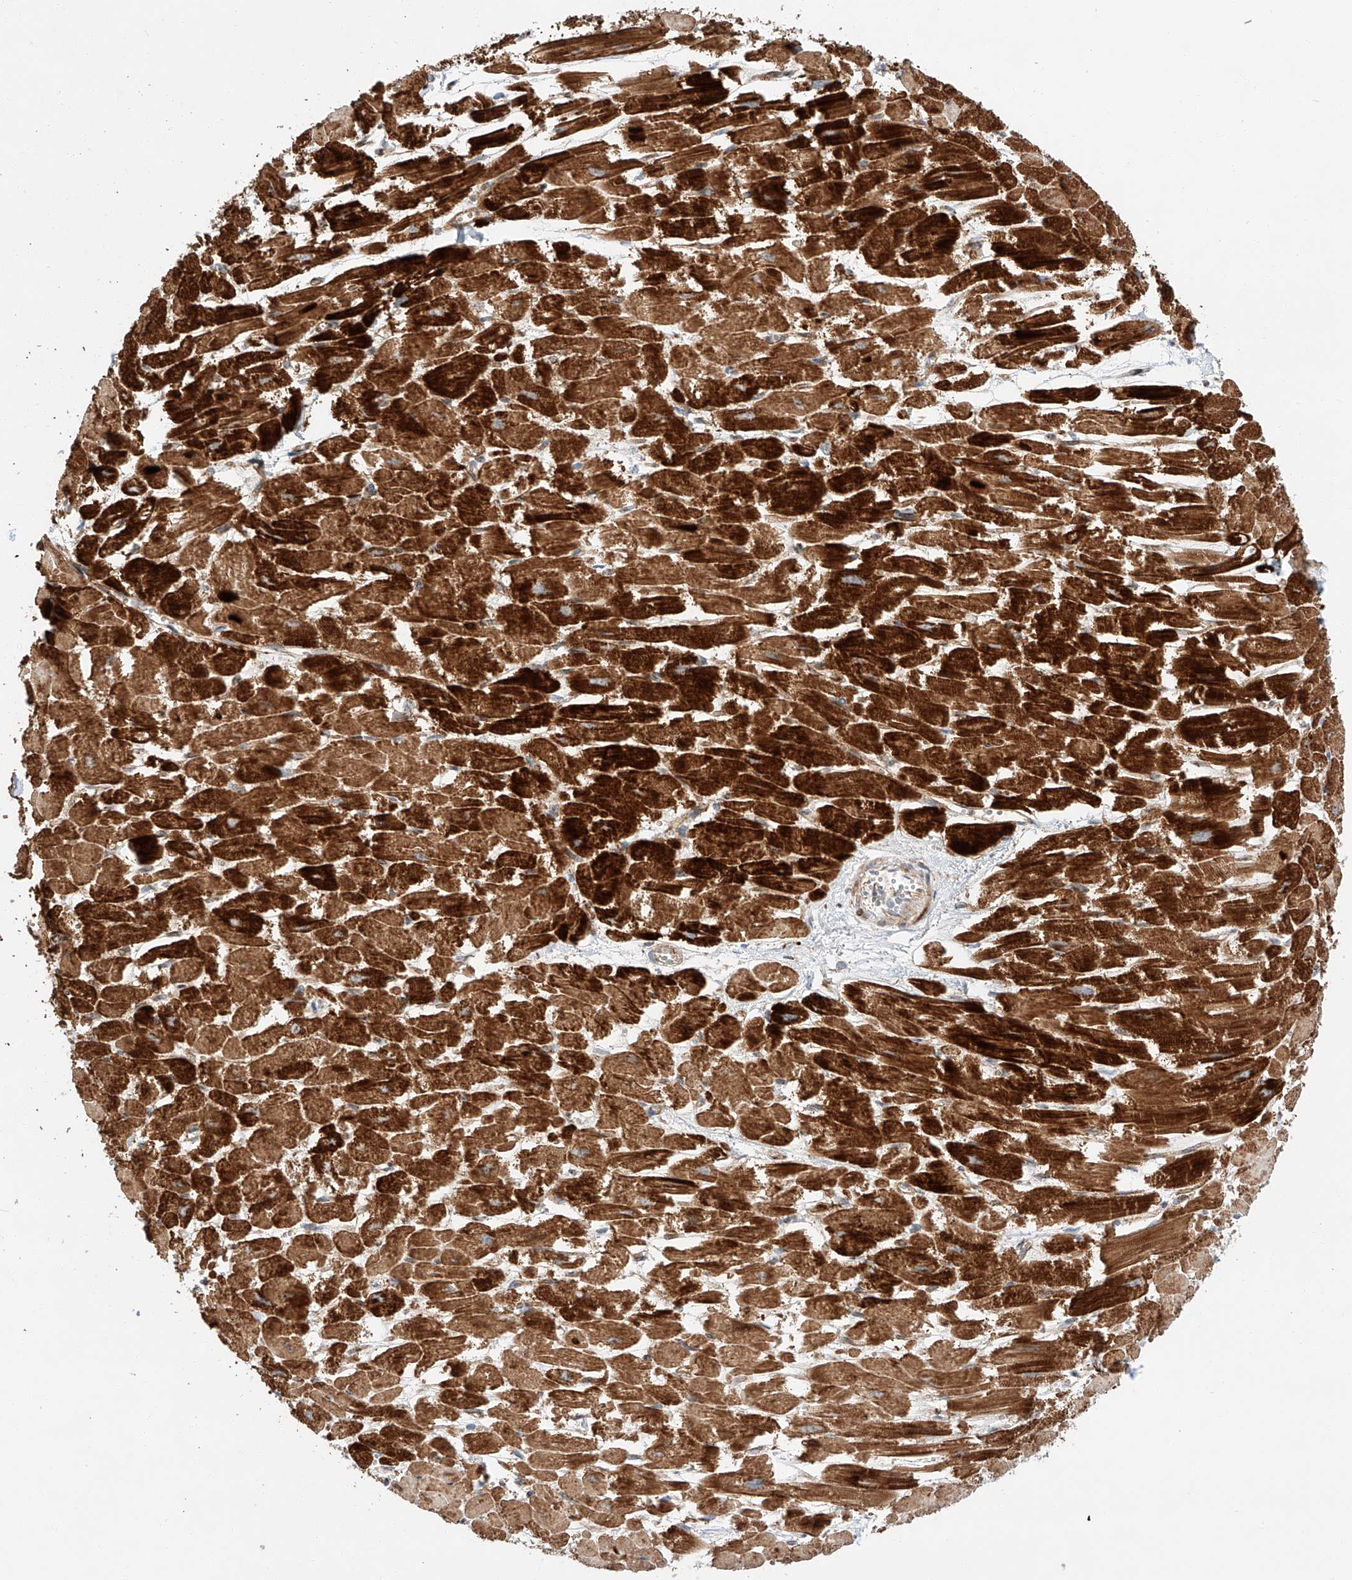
{"staining": {"intensity": "strong", "quantity": ">75%", "location": "cytoplasmic/membranous"}, "tissue": "heart muscle", "cell_type": "Cardiomyocytes", "image_type": "normal", "snomed": [{"axis": "morphology", "description": "Normal tissue, NOS"}, {"axis": "topography", "description": "Heart"}], "caption": "This photomicrograph demonstrates immunohistochemistry (IHC) staining of benign heart muscle, with high strong cytoplasmic/membranous positivity in about >75% of cardiomyocytes.", "gene": "MINDY4", "patient": {"sex": "male", "age": 54}}